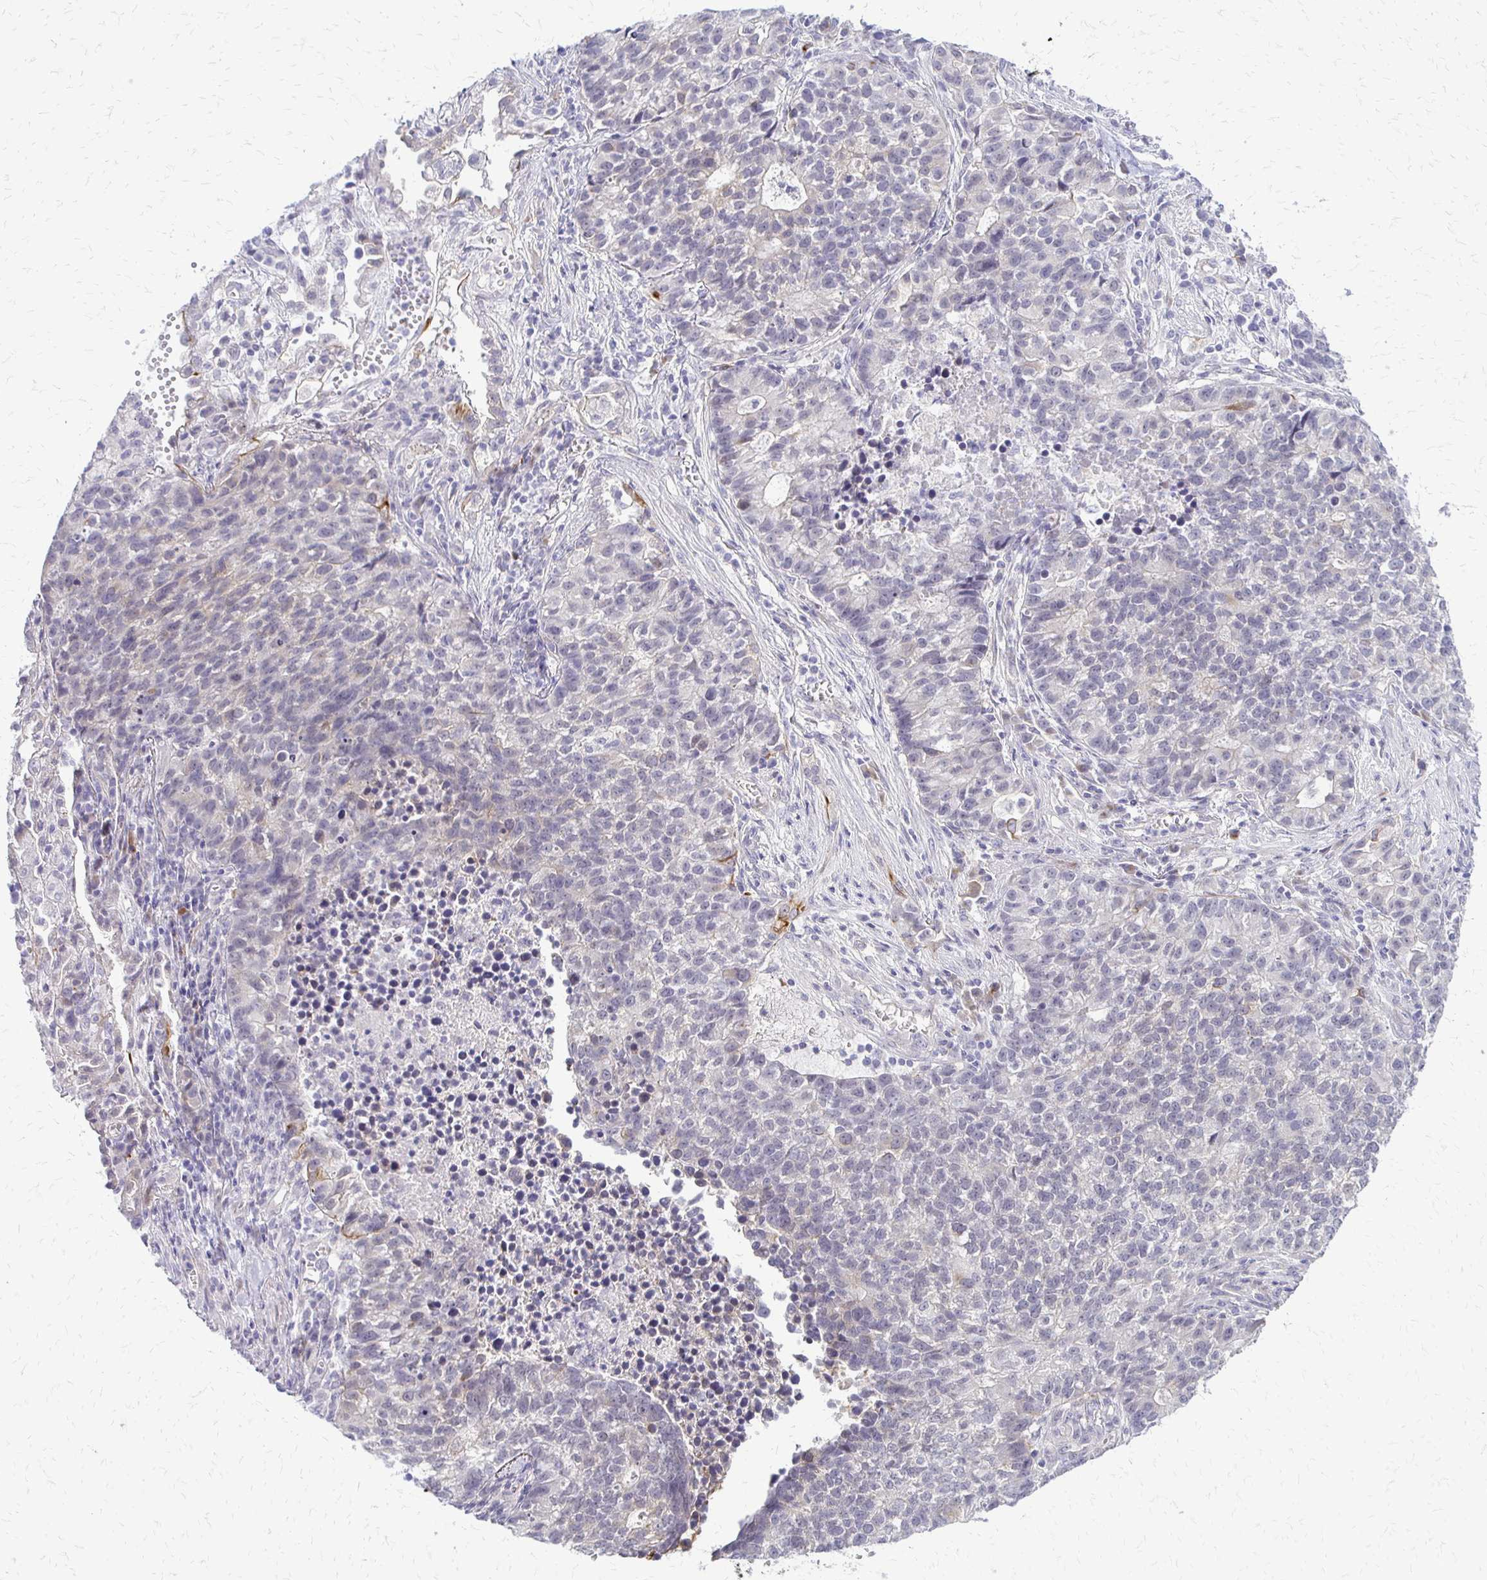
{"staining": {"intensity": "negative", "quantity": "none", "location": "none"}, "tissue": "lung cancer", "cell_type": "Tumor cells", "image_type": "cancer", "snomed": [{"axis": "morphology", "description": "Adenocarcinoma, NOS"}, {"axis": "topography", "description": "Lung"}], "caption": "IHC micrograph of neoplastic tissue: human lung adenocarcinoma stained with DAB (3,3'-diaminobenzidine) shows no significant protein expression in tumor cells.", "gene": "EPYC", "patient": {"sex": "male", "age": 57}}